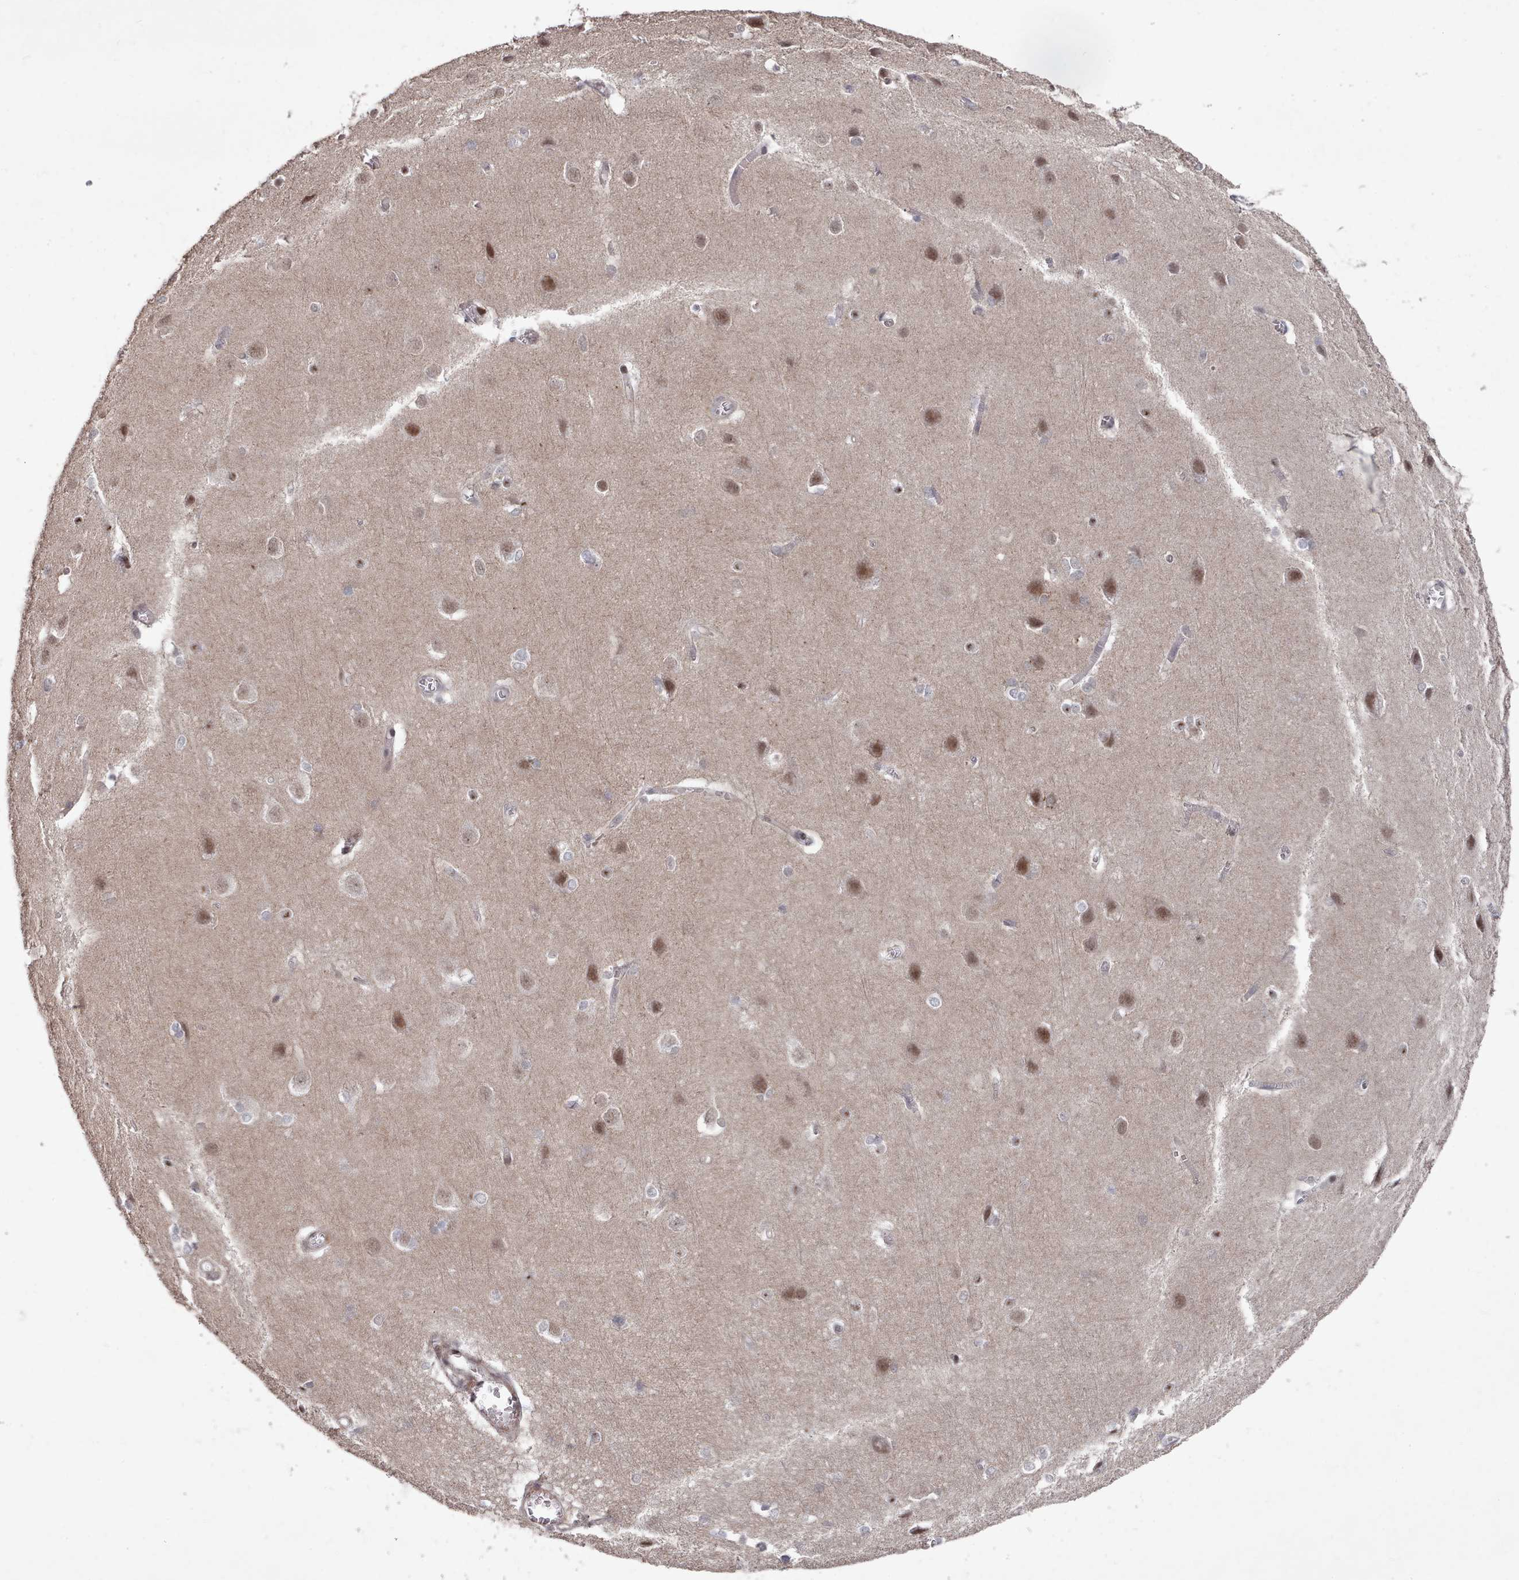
{"staining": {"intensity": "negative", "quantity": "none", "location": "none"}, "tissue": "cerebral cortex", "cell_type": "Endothelial cells", "image_type": "normal", "snomed": [{"axis": "morphology", "description": "Normal tissue, NOS"}, {"axis": "topography", "description": "Cerebral cortex"}], "caption": "Histopathology image shows no significant protein expression in endothelial cells of normal cerebral cortex.", "gene": "CPSF4", "patient": {"sex": "male", "age": 37}}